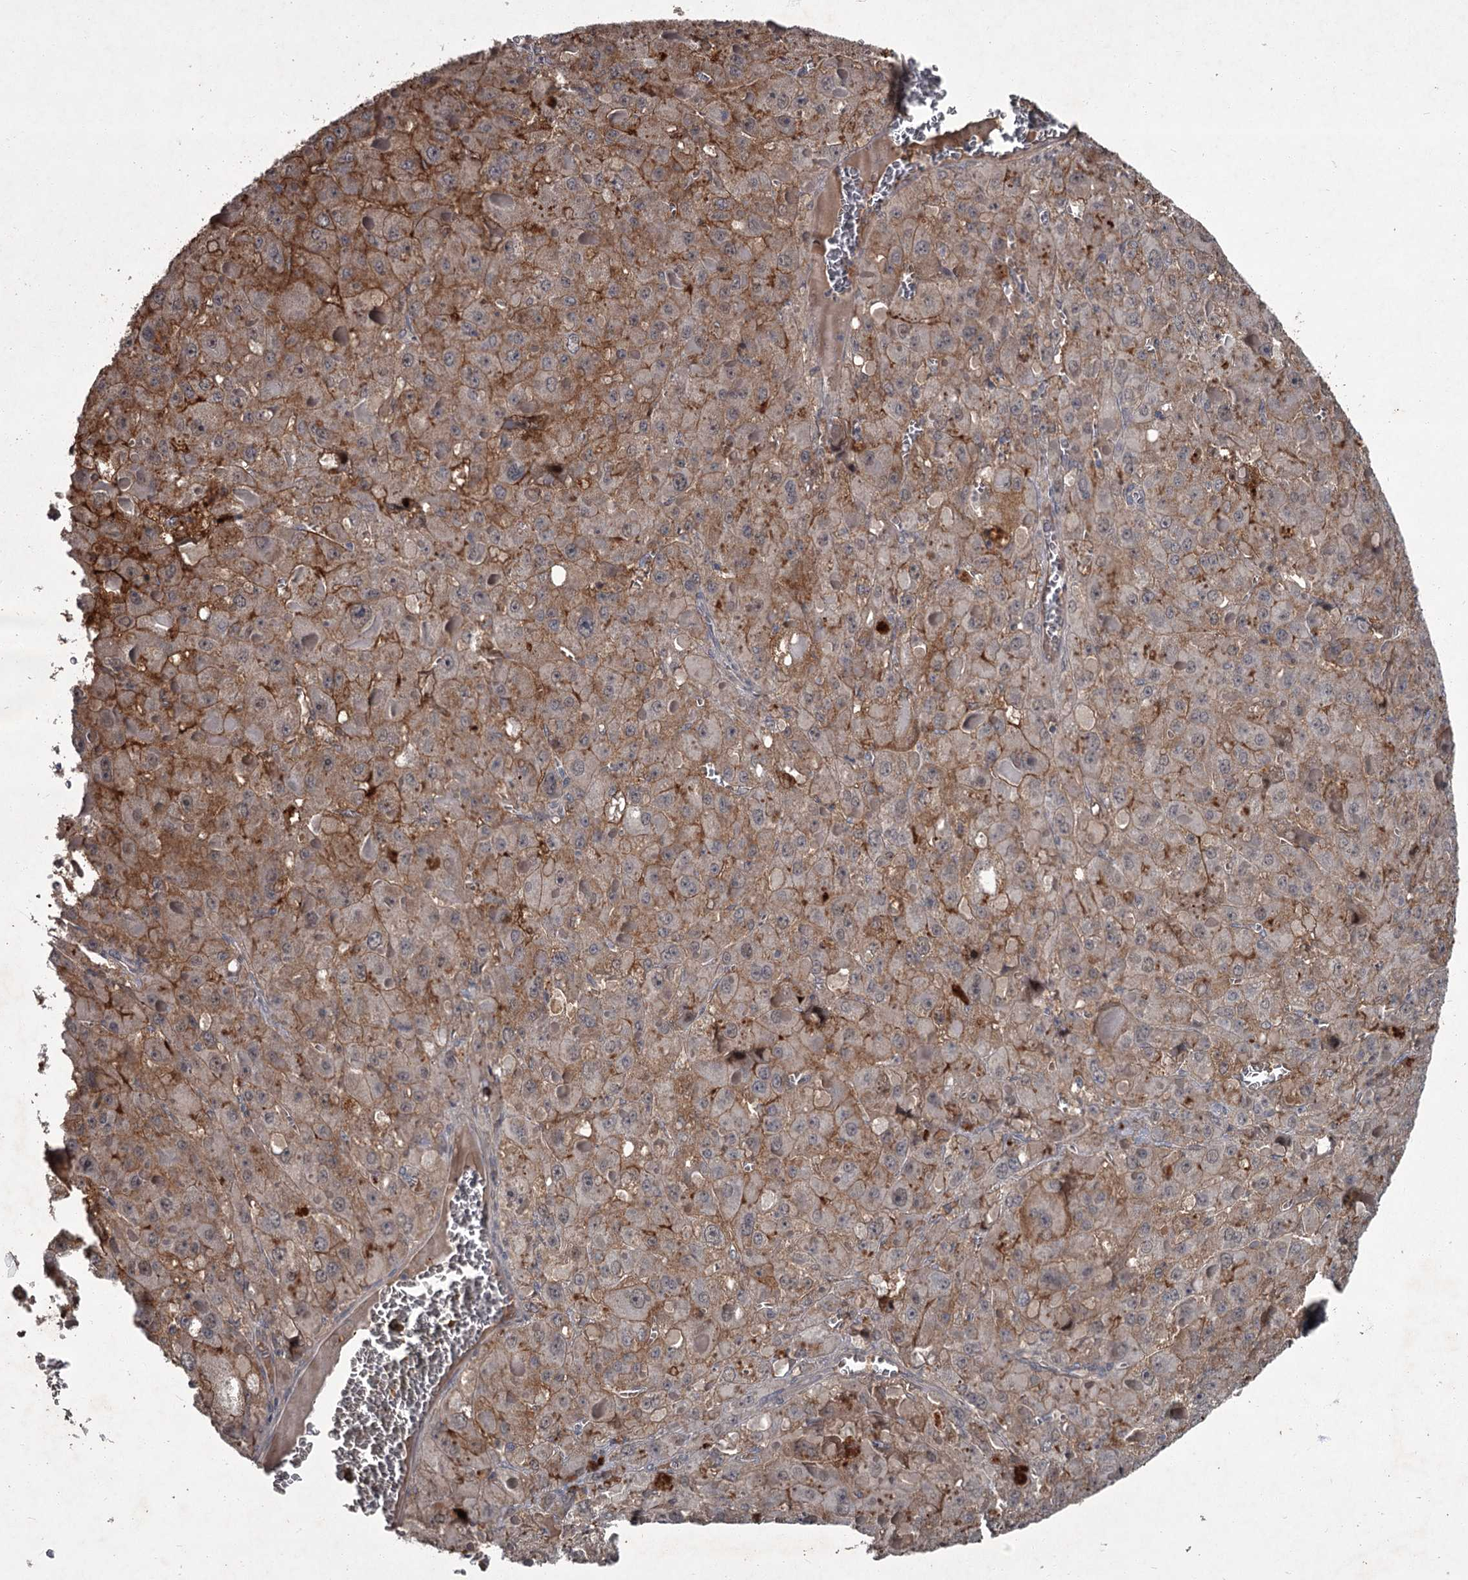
{"staining": {"intensity": "moderate", "quantity": ">75%", "location": "cytoplasmic/membranous,nuclear"}, "tissue": "liver cancer", "cell_type": "Tumor cells", "image_type": "cancer", "snomed": [{"axis": "morphology", "description": "Carcinoma, Hepatocellular, NOS"}, {"axis": "topography", "description": "Liver"}], "caption": "An image of human hepatocellular carcinoma (liver) stained for a protein exhibits moderate cytoplasmic/membranous and nuclear brown staining in tumor cells.", "gene": "FLVCR2", "patient": {"sex": "female", "age": 73}}